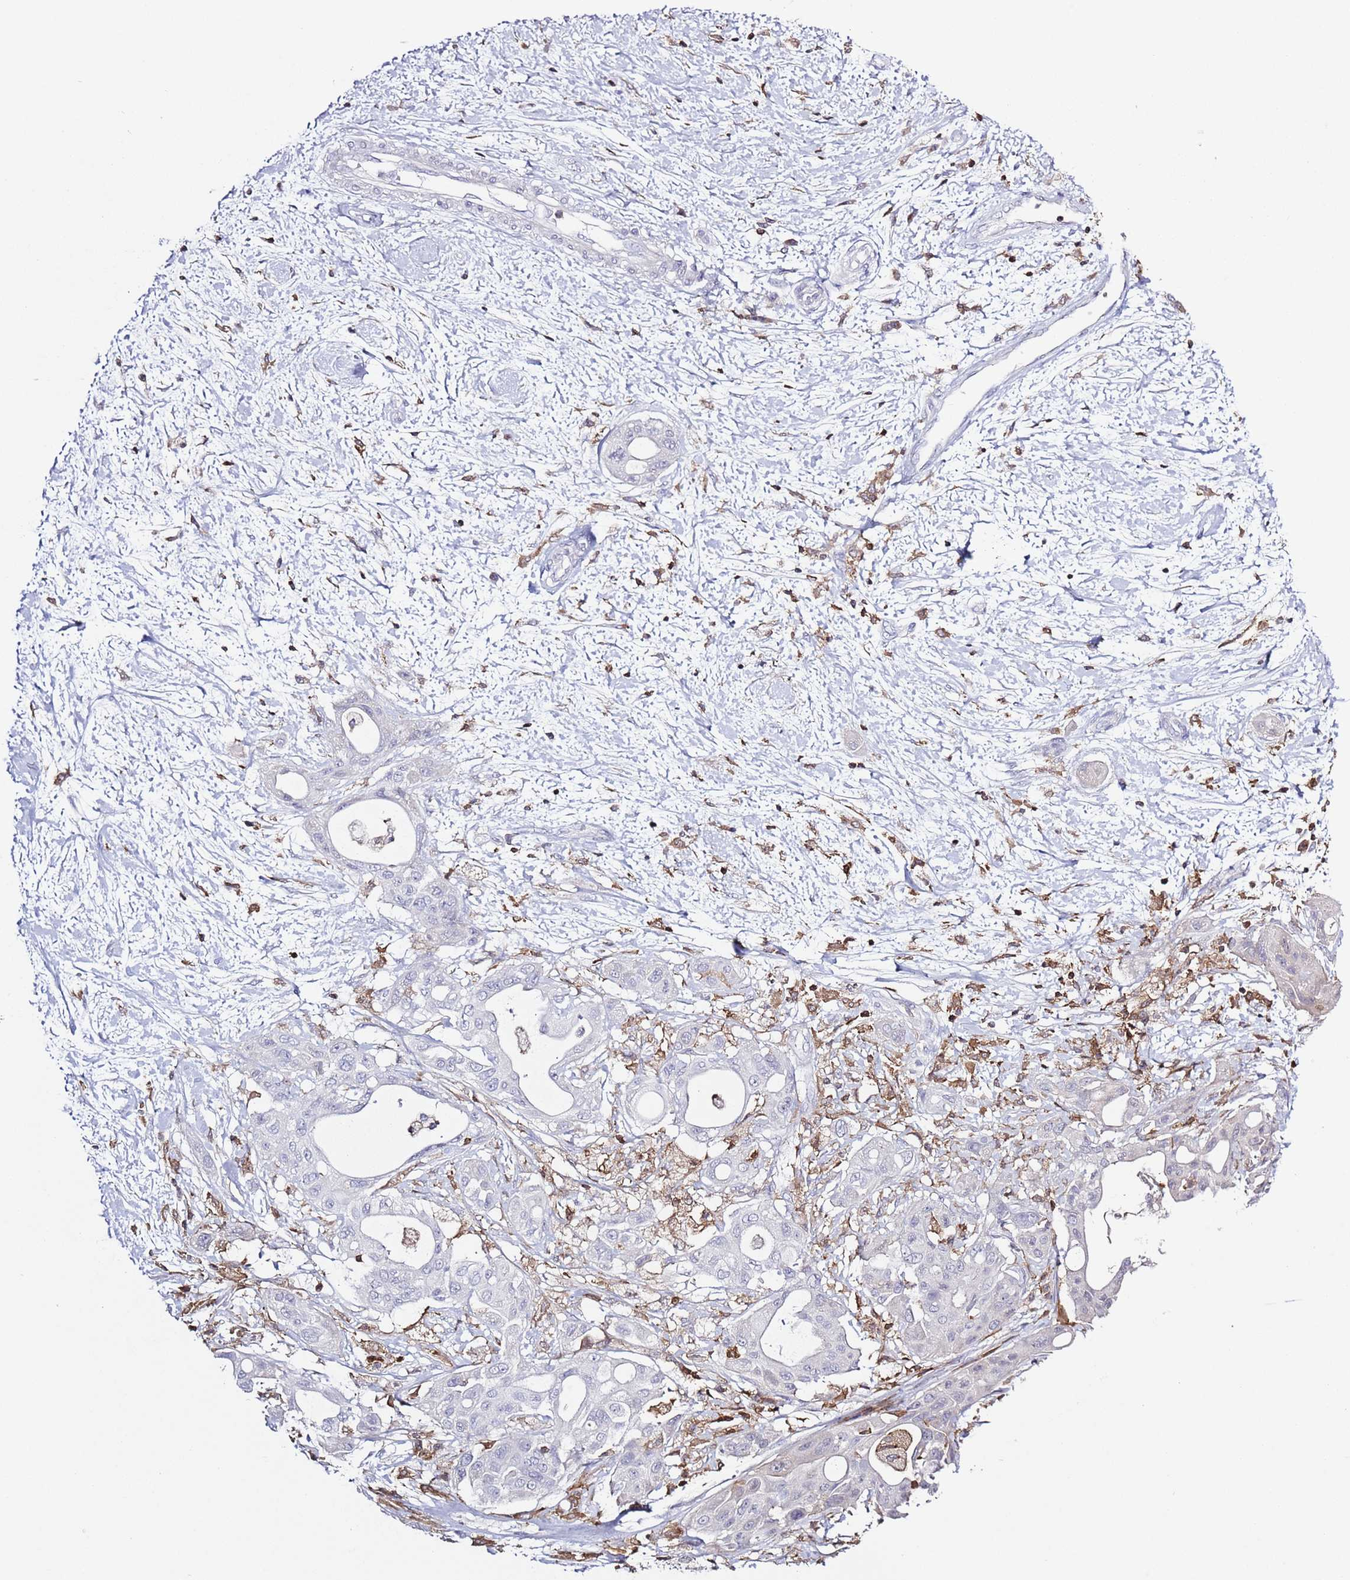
{"staining": {"intensity": "negative", "quantity": "none", "location": "none"}, "tissue": "pancreatic cancer", "cell_type": "Tumor cells", "image_type": "cancer", "snomed": [{"axis": "morphology", "description": "Adenocarcinoma, NOS"}, {"axis": "topography", "description": "Pancreas"}], "caption": "IHC of pancreatic adenocarcinoma reveals no positivity in tumor cells.", "gene": "LPXN", "patient": {"sex": "male", "age": 68}}